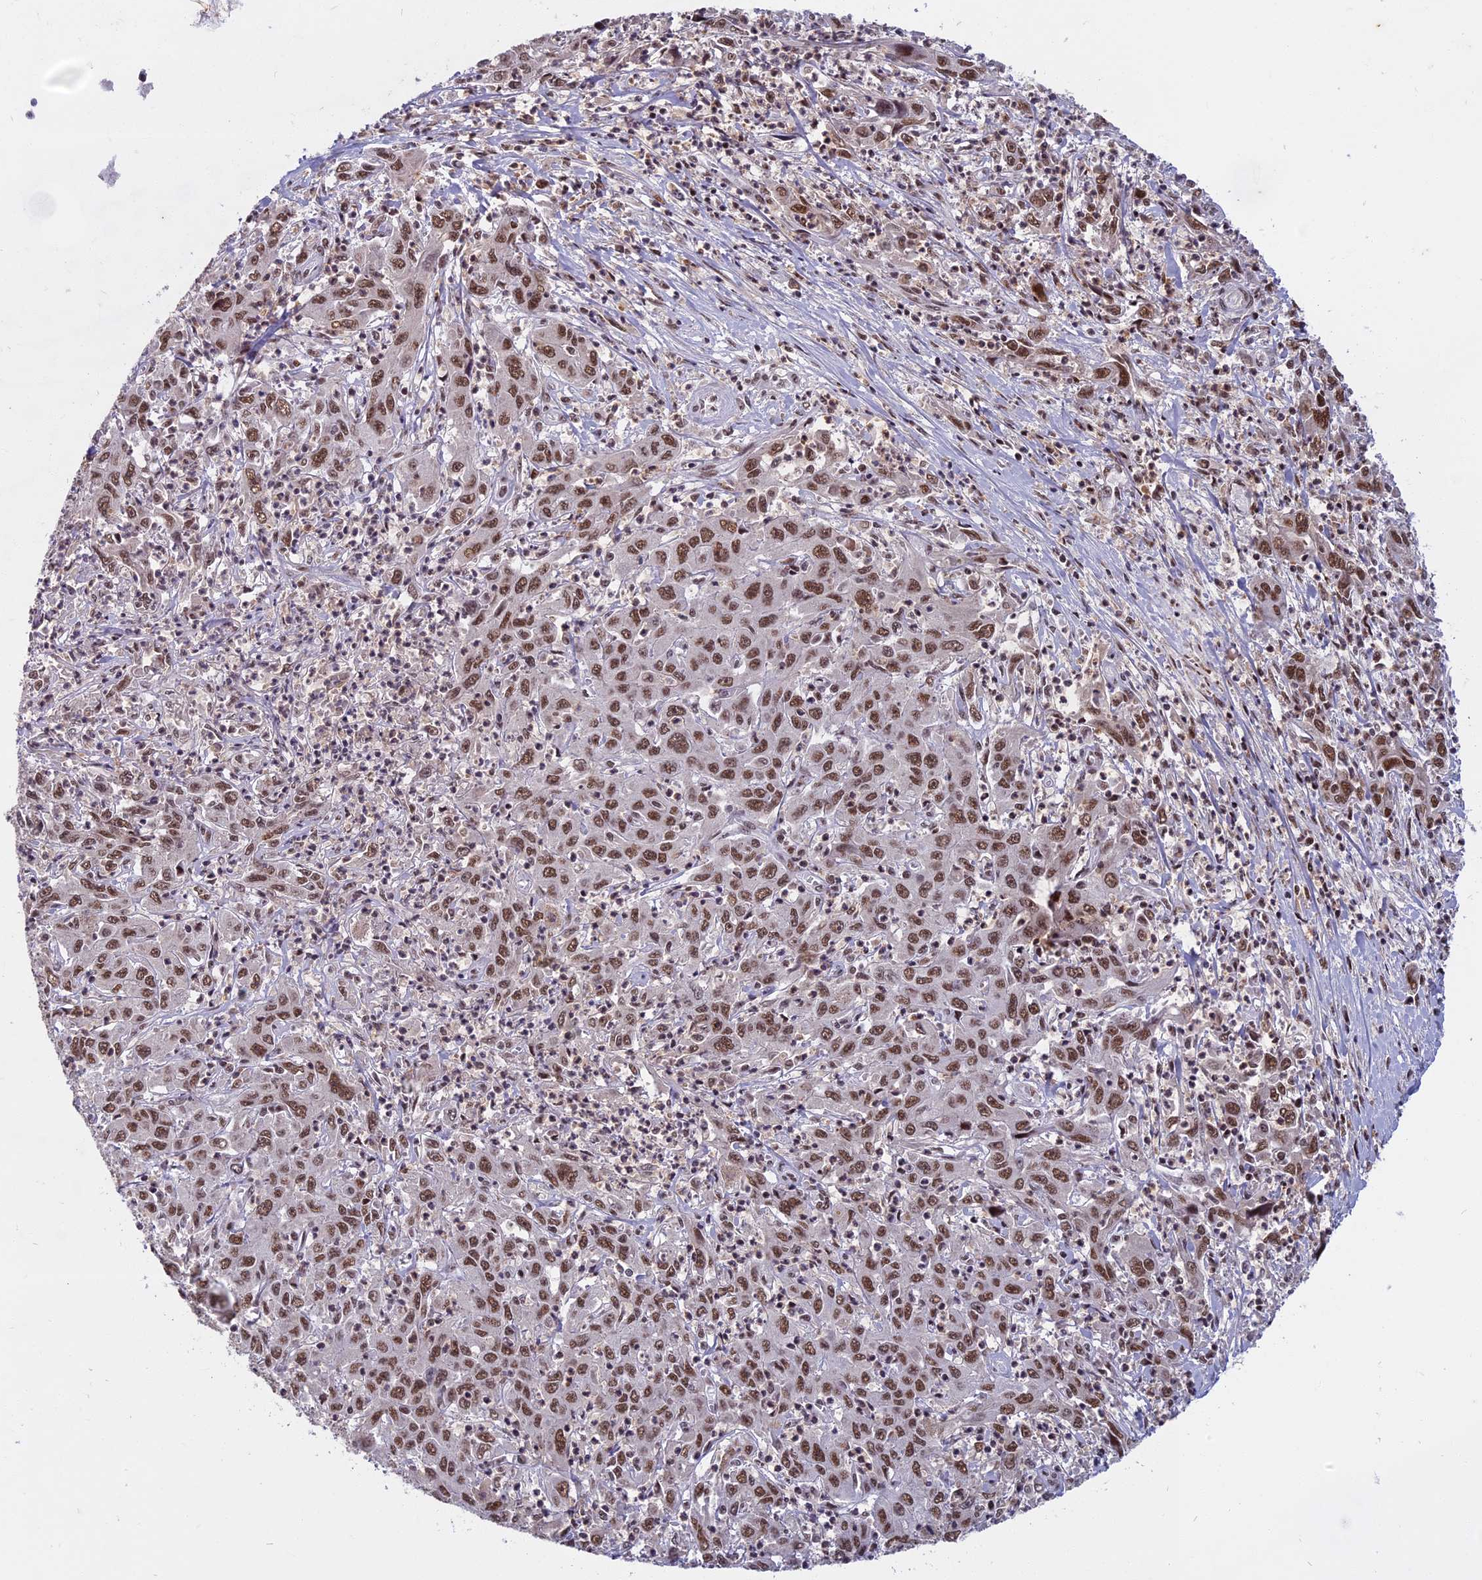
{"staining": {"intensity": "moderate", "quantity": ">75%", "location": "nuclear"}, "tissue": "liver cancer", "cell_type": "Tumor cells", "image_type": "cancer", "snomed": [{"axis": "morphology", "description": "Carcinoma, Hepatocellular, NOS"}, {"axis": "topography", "description": "Liver"}], "caption": "A brown stain labels moderate nuclear positivity of a protein in human liver cancer tumor cells.", "gene": "CDC7", "patient": {"sex": "male", "age": 63}}